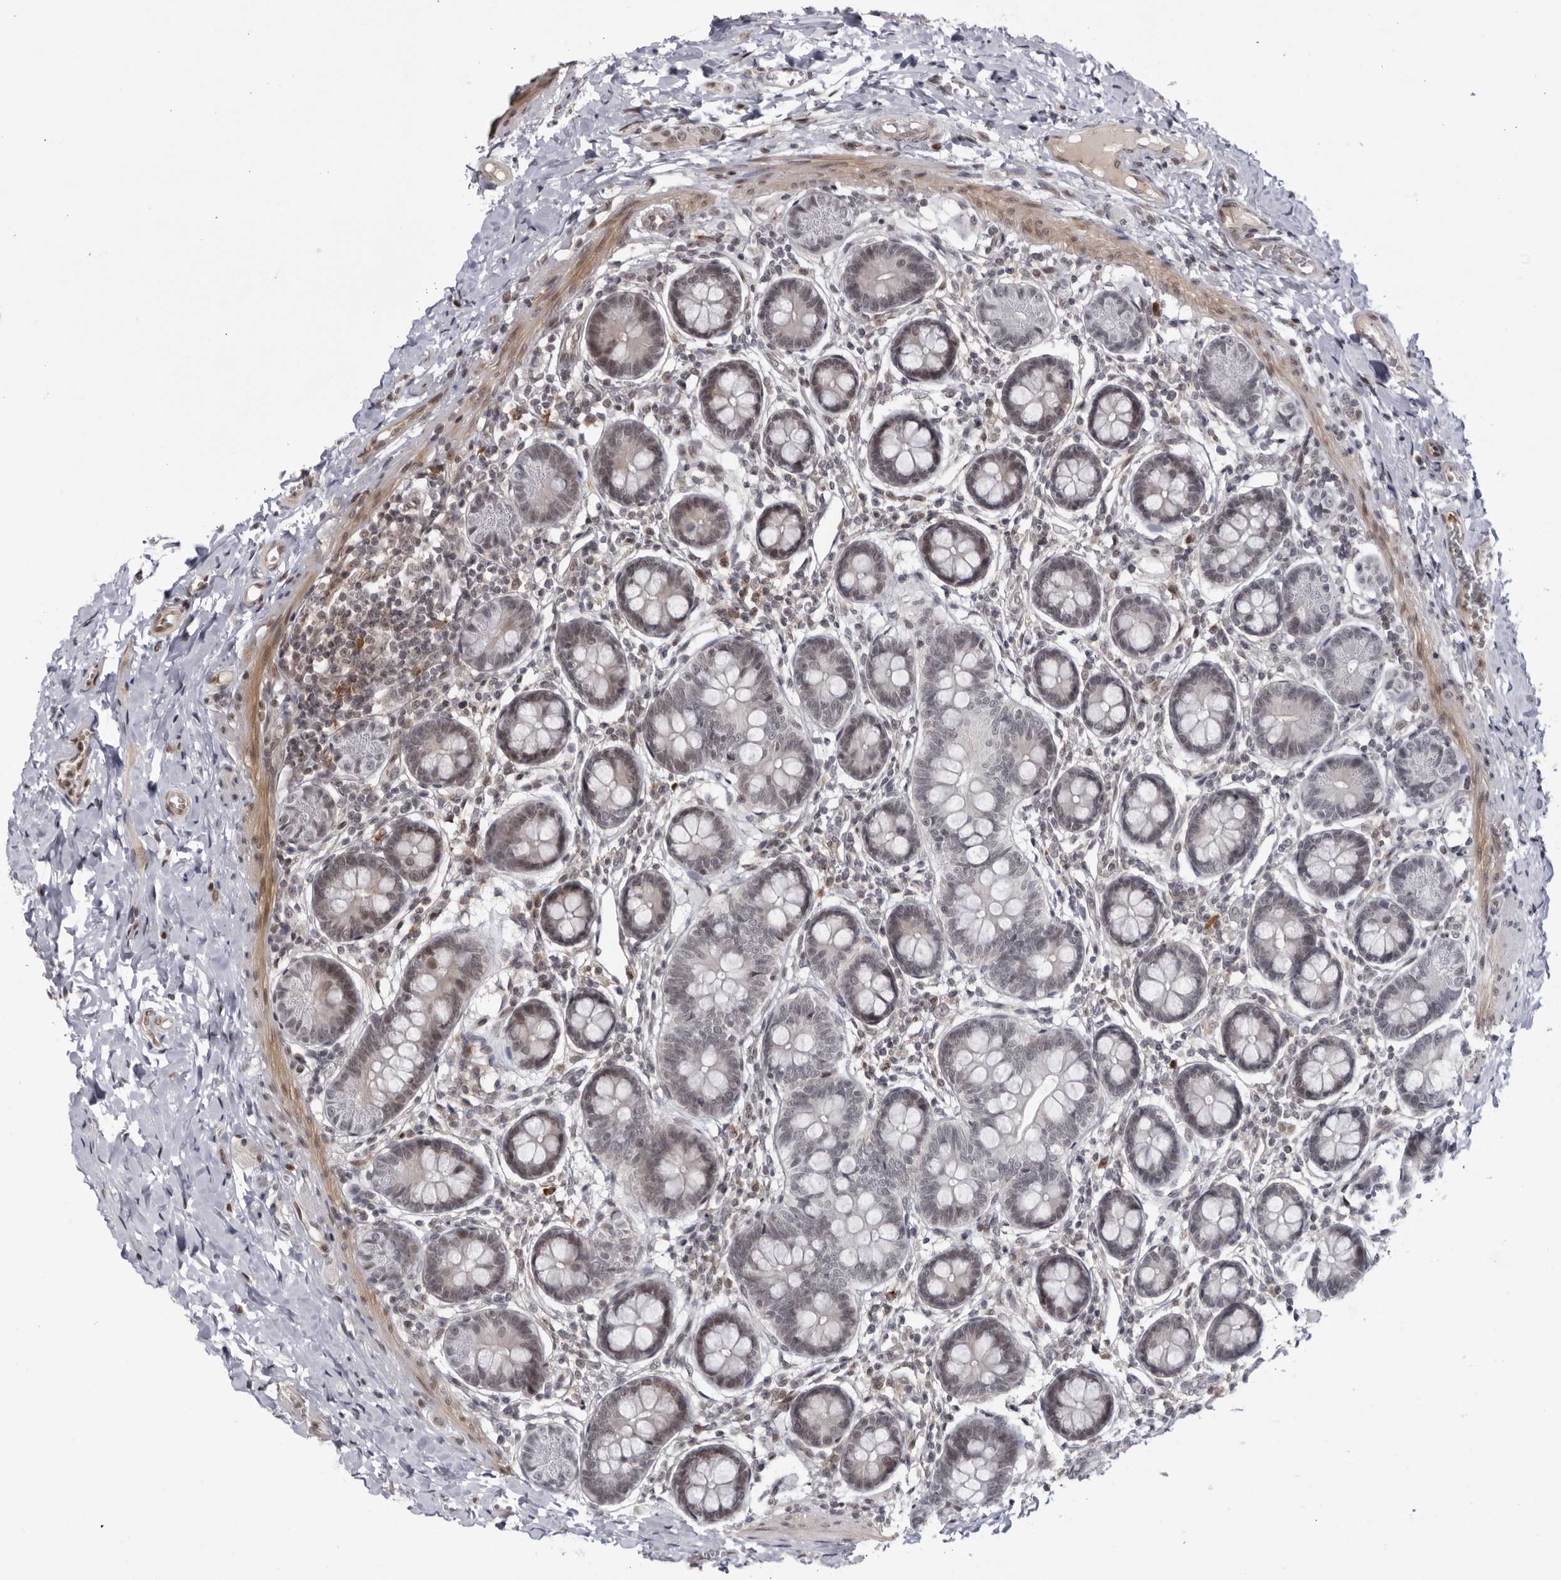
{"staining": {"intensity": "negative", "quantity": "none", "location": "none"}, "tissue": "small intestine", "cell_type": "Glandular cells", "image_type": "normal", "snomed": [{"axis": "morphology", "description": "Normal tissue, NOS"}, {"axis": "topography", "description": "Small intestine"}], "caption": "Immunohistochemical staining of unremarkable human small intestine reveals no significant staining in glandular cells.", "gene": "DTL", "patient": {"sex": "male", "age": 7}}